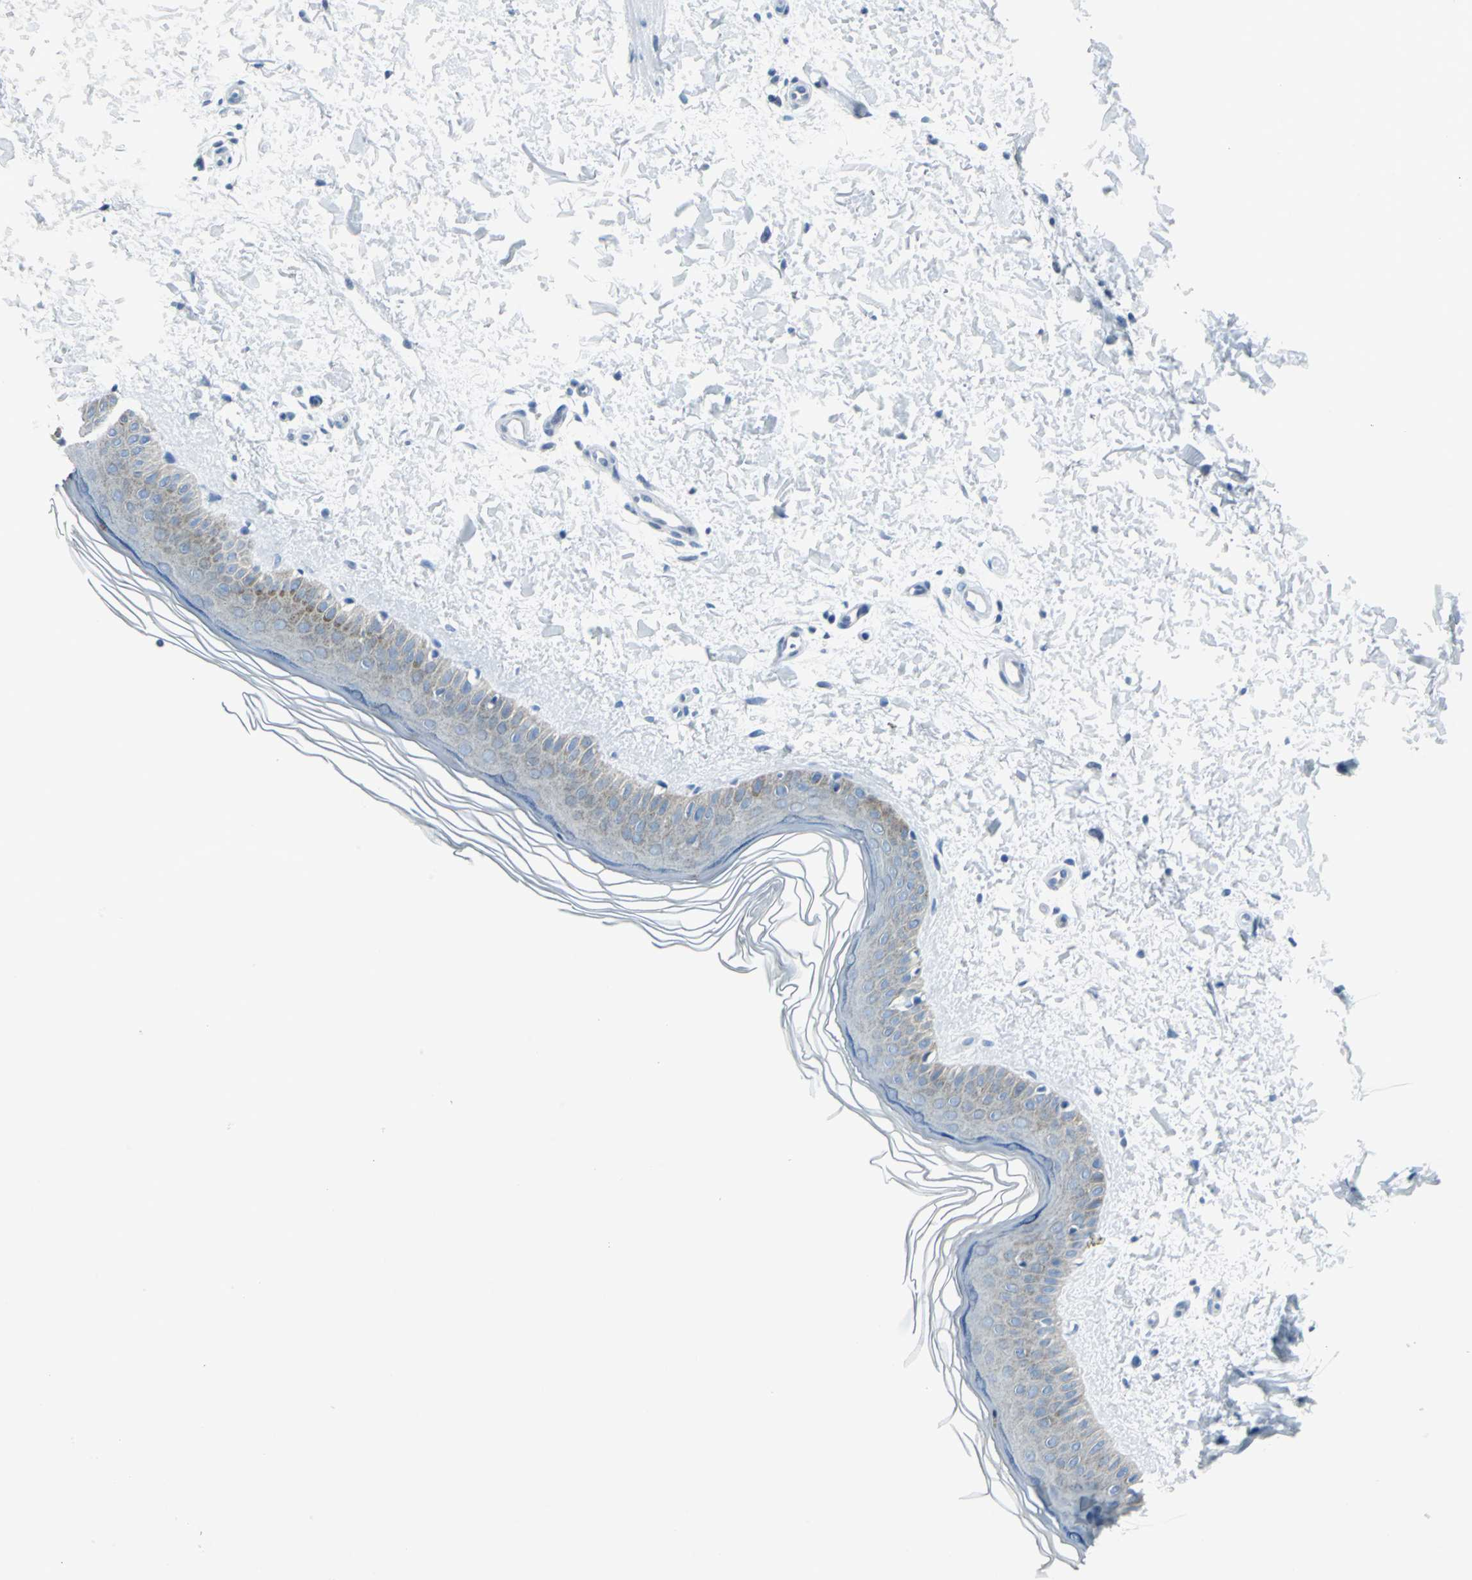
{"staining": {"intensity": "negative", "quantity": "none", "location": "none"}, "tissue": "skin", "cell_type": "Fibroblasts", "image_type": "normal", "snomed": [{"axis": "morphology", "description": "Normal tissue, NOS"}, {"axis": "topography", "description": "Skin"}], "caption": "High magnification brightfield microscopy of normal skin stained with DAB (brown) and counterstained with hematoxylin (blue): fibroblasts show no significant staining.", "gene": "DNAI2", "patient": {"sex": "female", "age": 19}}